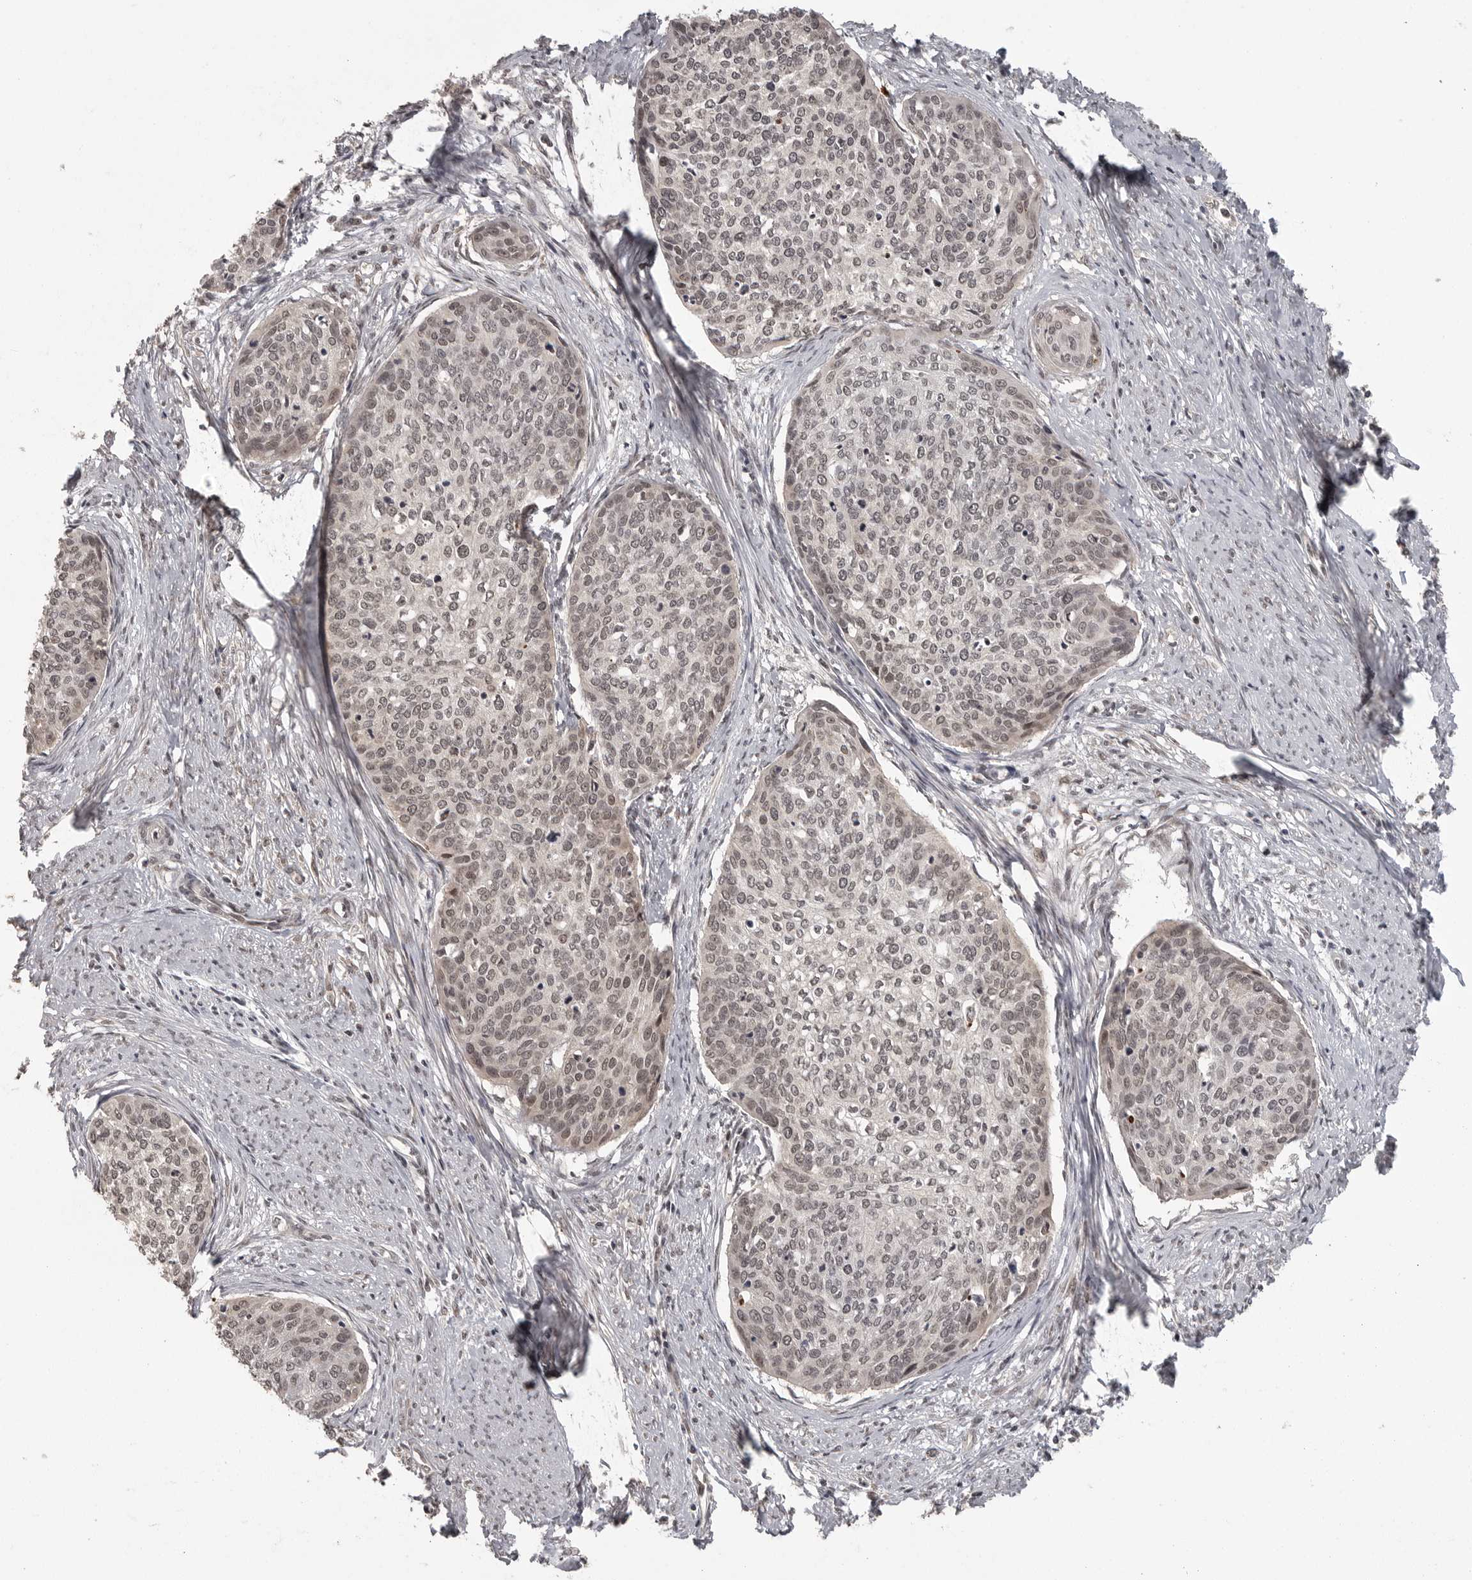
{"staining": {"intensity": "weak", "quantity": "25%-75%", "location": "nuclear"}, "tissue": "cervical cancer", "cell_type": "Tumor cells", "image_type": "cancer", "snomed": [{"axis": "morphology", "description": "Squamous cell carcinoma, NOS"}, {"axis": "topography", "description": "Cervix"}], "caption": "The image displays immunohistochemical staining of cervical cancer. There is weak nuclear staining is identified in about 25%-75% of tumor cells. The staining is performed using DAB (3,3'-diaminobenzidine) brown chromogen to label protein expression. The nuclei are counter-stained blue using hematoxylin.", "gene": "PEG3", "patient": {"sex": "female", "age": 37}}